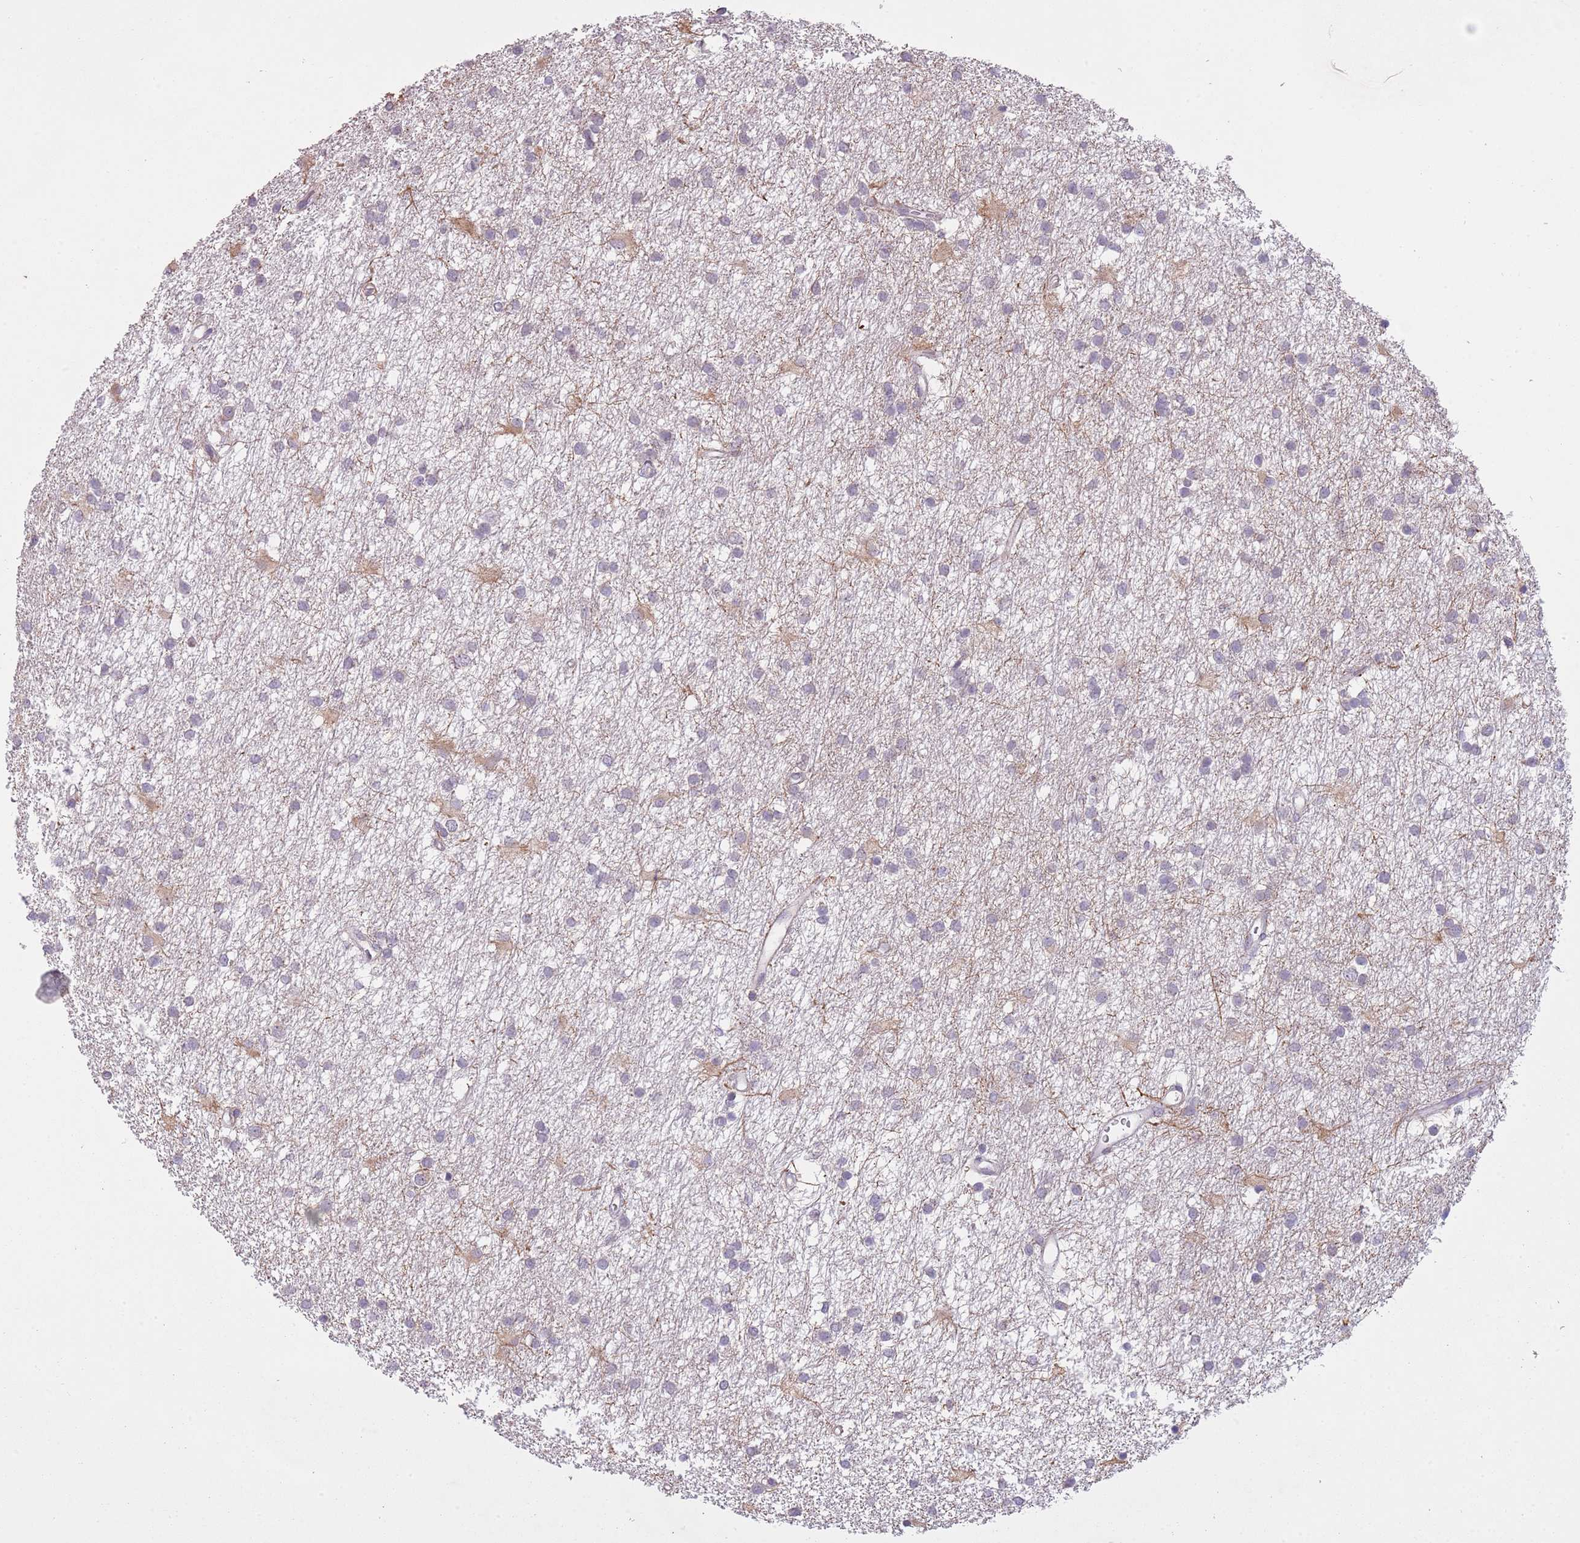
{"staining": {"intensity": "negative", "quantity": "none", "location": "none"}, "tissue": "glioma", "cell_type": "Tumor cells", "image_type": "cancer", "snomed": [{"axis": "morphology", "description": "Glioma, malignant, High grade"}, {"axis": "topography", "description": "Brain"}], "caption": "Tumor cells are negative for brown protein staining in malignant glioma (high-grade).", "gene": "SLC35E3", "patient": {"sex": "male", "age": 77}}